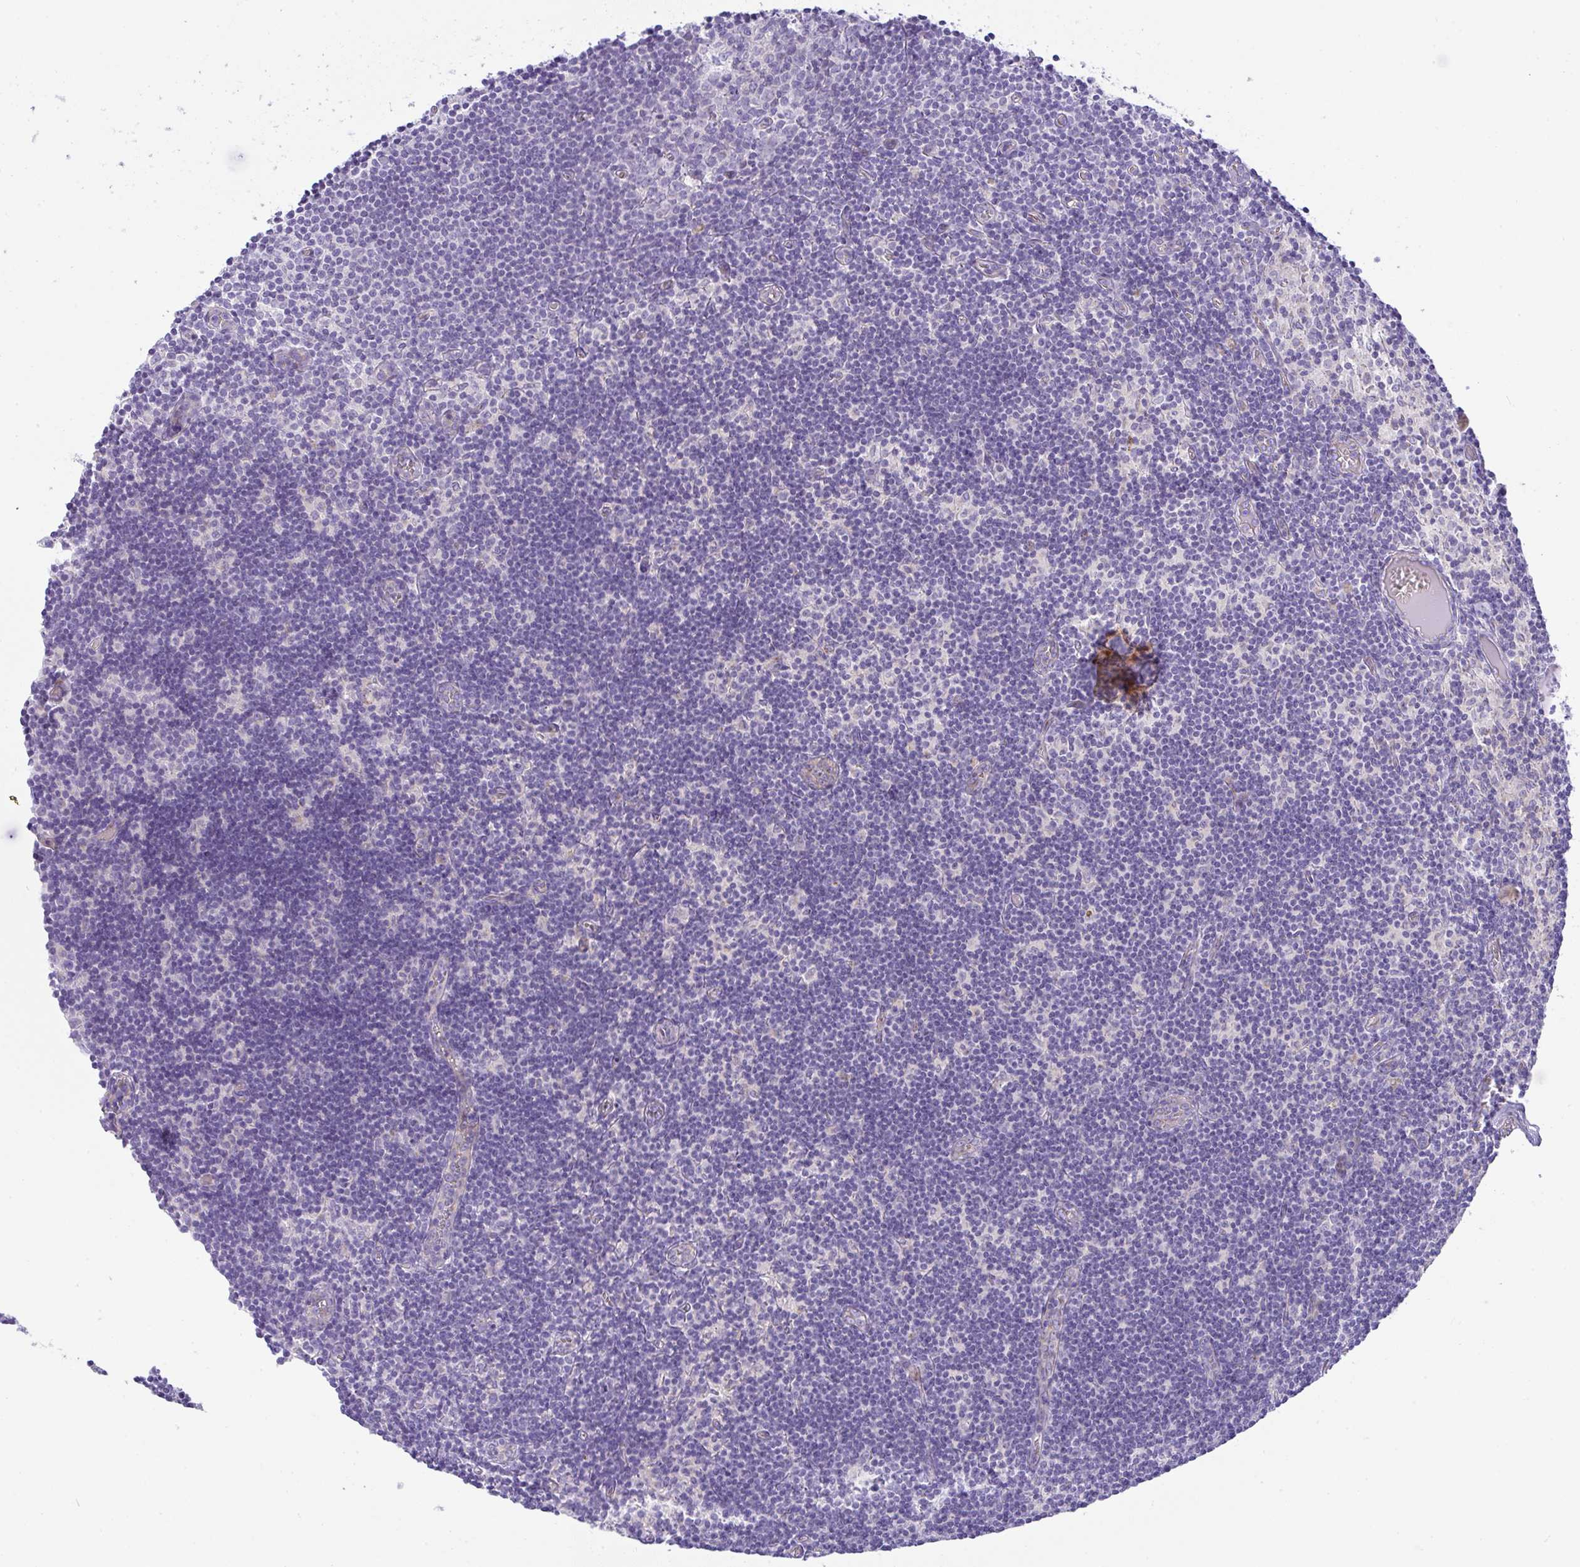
{"staining": {"intensity": "negative", "quantity": "none", "location": "none"}, "tissue": "lymph node", "cell_type": "Germinal center cells", "image_type": "normal", "snomed": [{"axis": "morphology", "description": "Normal tissue, NOS"}, {"axis": "topography", "description": "Lymph node"}], "caption": "This is an immunohistochemistry (IHC) micrograph of benign lymph node. There is no staining in germinal center cells.", "gene": "FAM177A1", "patient": {"sex": "female", "age": 31}}